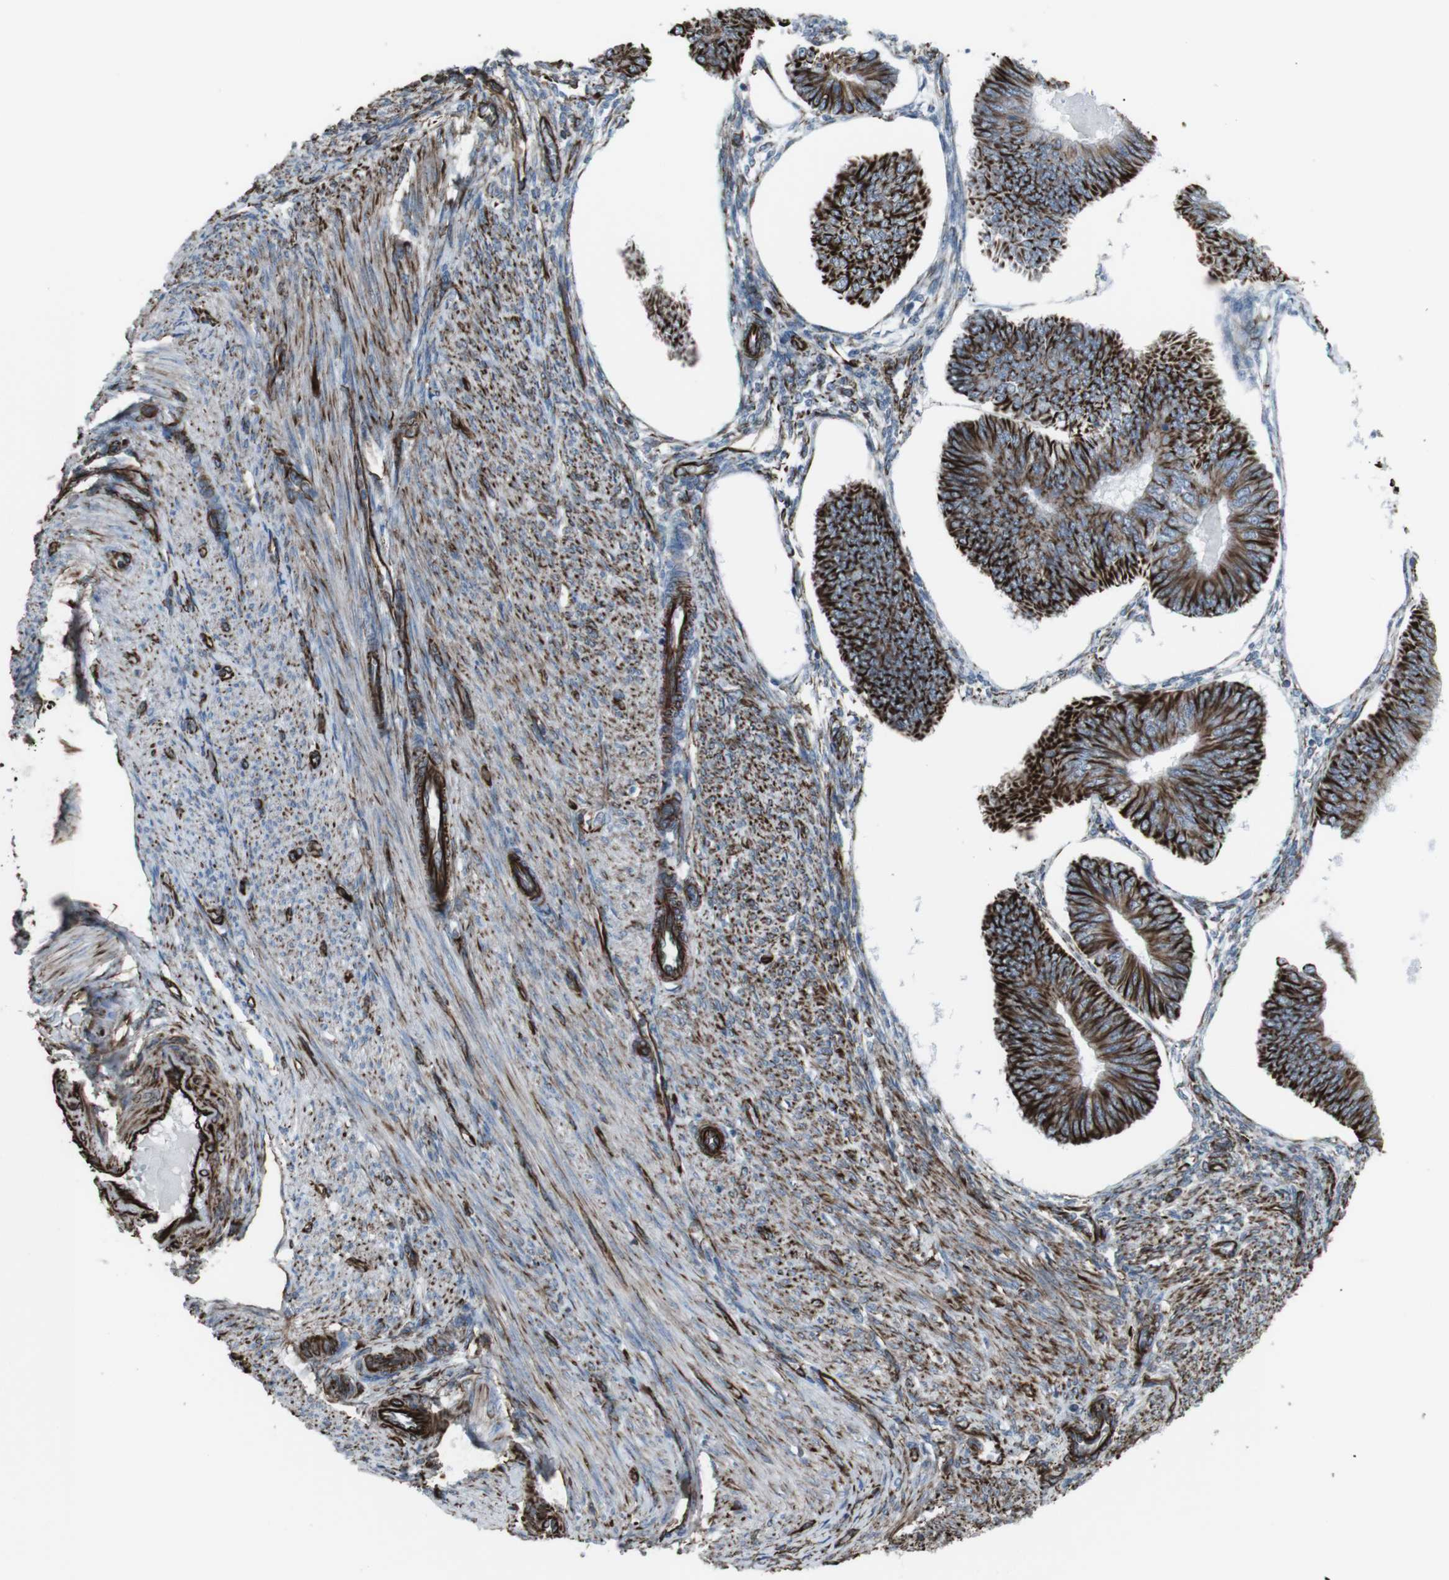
{"staining": {"intensity": "strong", "quantity": ">75%", "location": "cytoplasmic/membranous"}, "tissue": "endometrial cancer", "cell_type": "Tumor cells", "image_type": "cancer", "snomed": [{"axis": "morphology", "description": "Adenocarcinoma, NOS"}, {"axis": "topography", "description": "Endometrium"}], "caption": "The image demonstrates a brown stain indicating the presence of a protein in the cytoplasmic/membranous of tumor cells in endometrial cancer. (brown staining indicates protein expression, while blue staining denotes nuclei).", "gene": "ZDHHC6", "patient": {"sex": "female", "age": 58}}